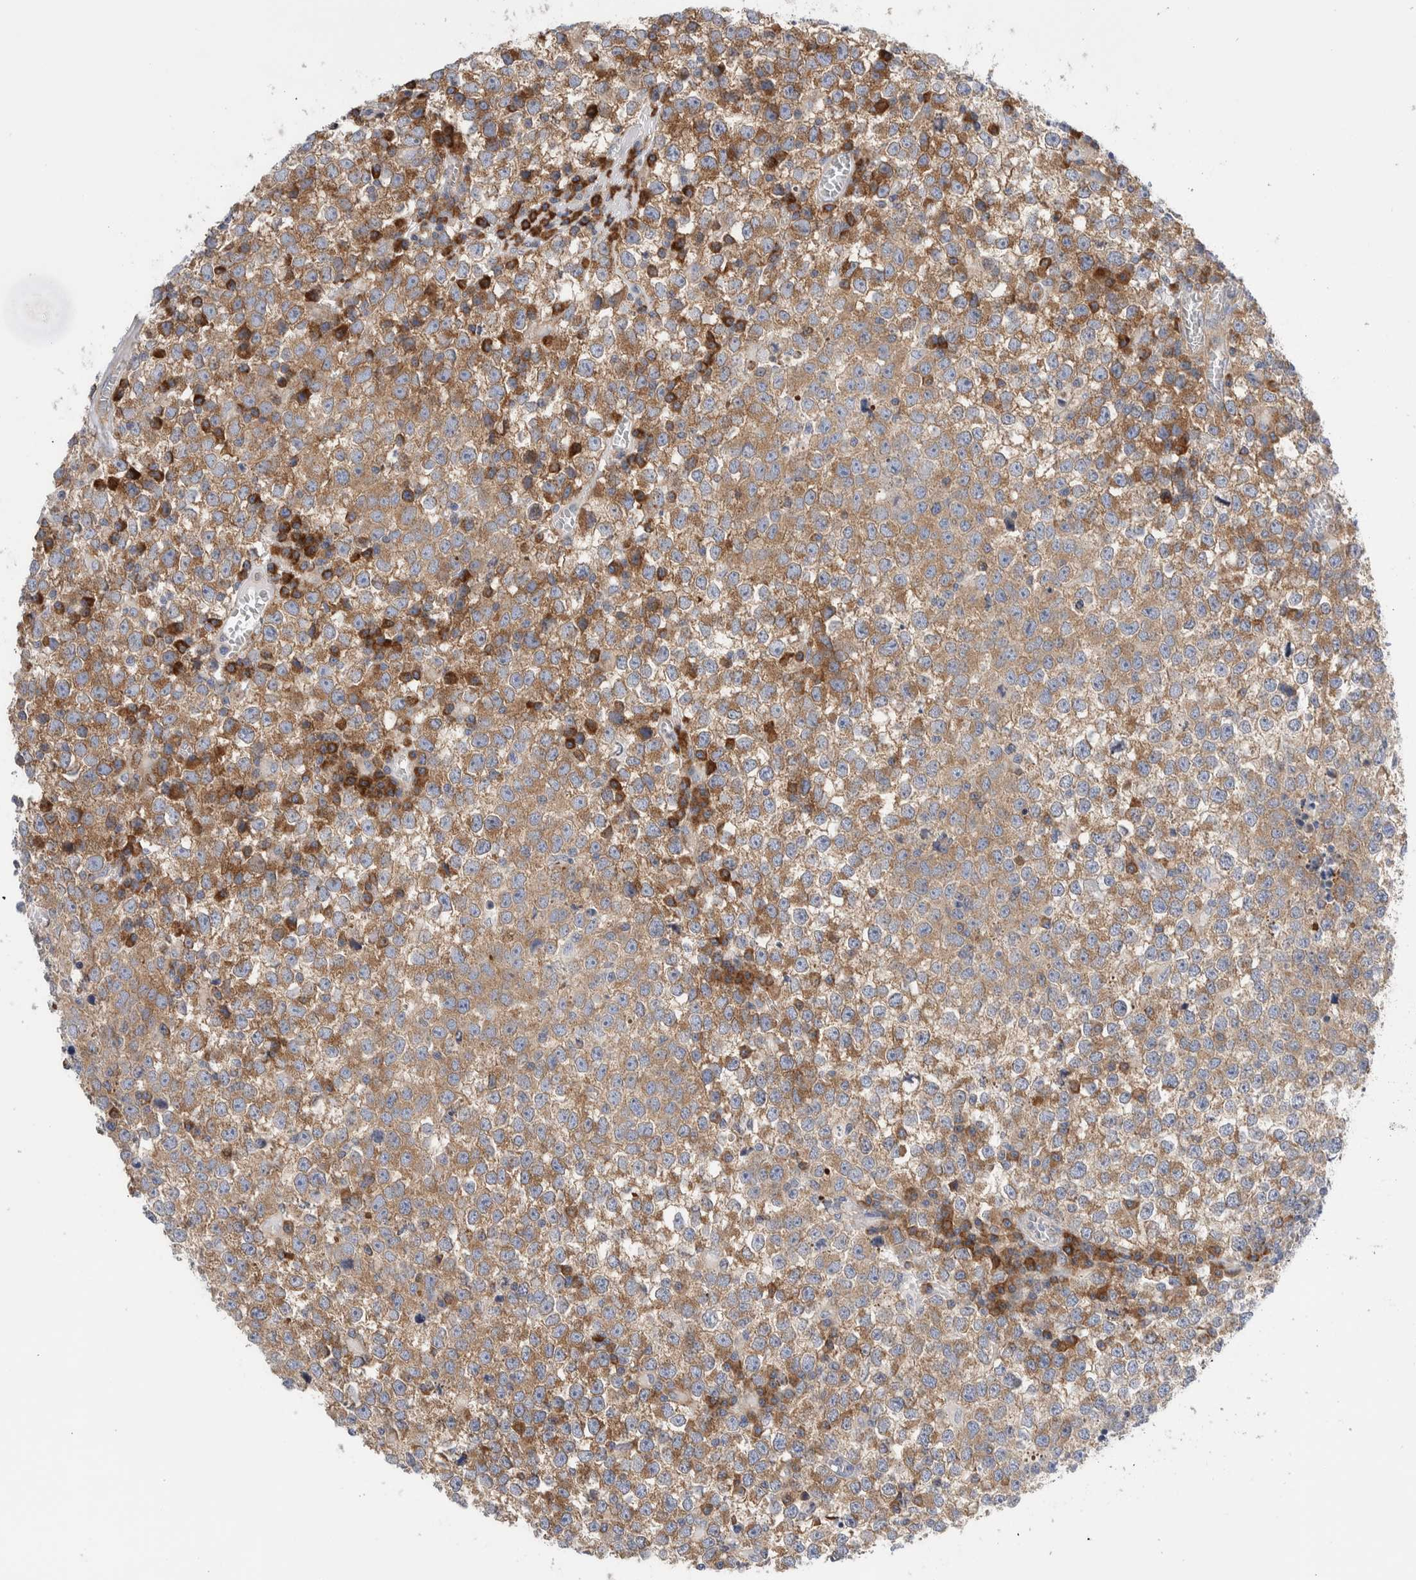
{"staining": {"intensity": "moderate", "quantity": ">75%", "location": "cytoplasmic/membranous"}, "tissue": "testis cancer", "cell_type": "Tumor cells", "image_type": "cancer", "snomed": [{"axis": "morphology", "description": "Seminoma, NOS"}, {"axis": "topography", "description": "Testis"}], "caption": "This photomicrograph shows IHC staining of human testis cancer, with medium moderate cytoplasmic/membranous staining in about >75% of tumor cells.", "gene": "RACK1", "patient": {"sex": "male", "age": 65}}